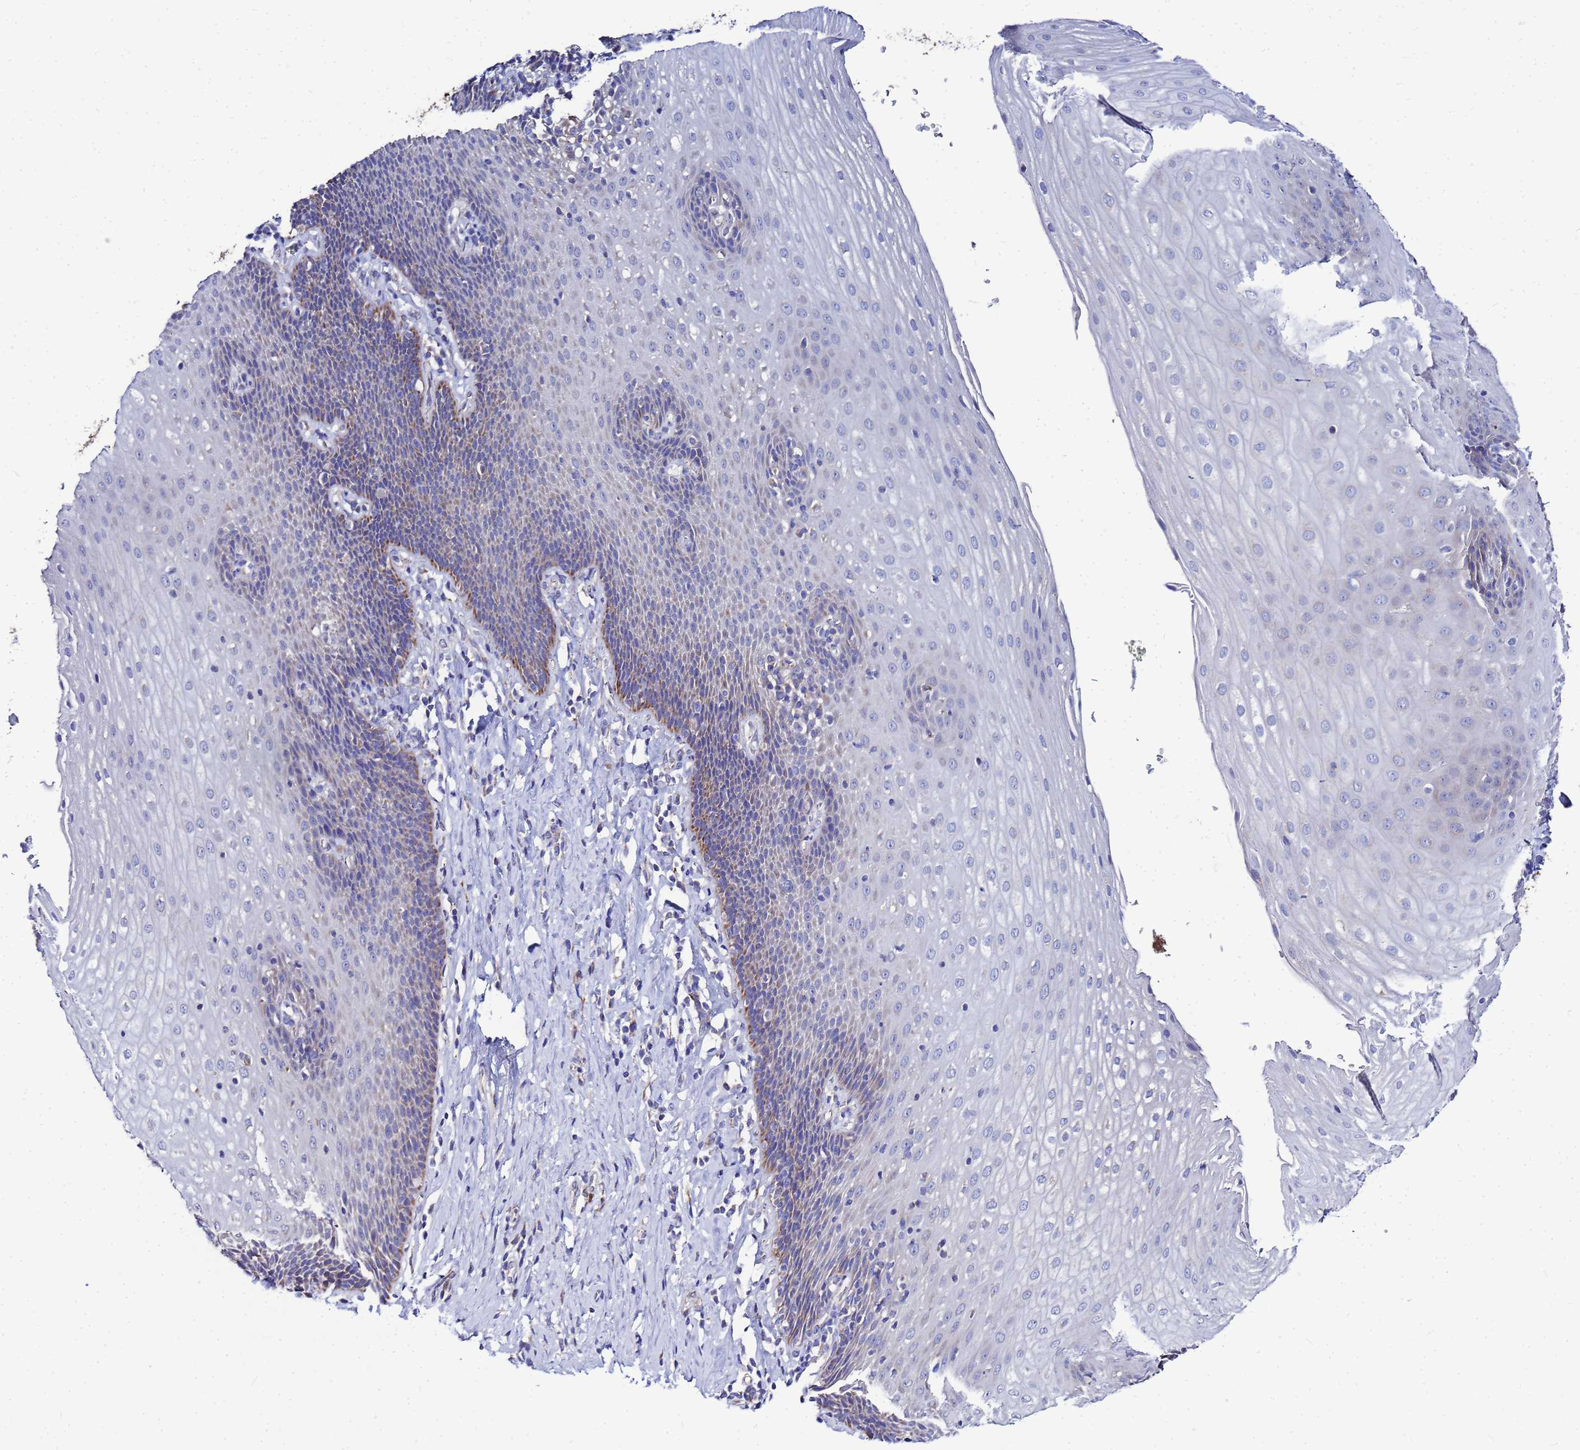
{"staining": {"intensity": "moderate", "quantity": "<25%", "location": "cytoplasmic/membranous"}, "tissue": "esophagus", "cell_type": "Squamous epithelial cells", "image_type": "normal", "snomed": [{"axis": "morphology", "description": "Normal tissue, NOS"}, {"axis": "topography", "description": "Esophagus"}], "caption": "Esophagus stained with immunohistochemistry (IHC) reveals moderate cytoplasmic/membranous staining in approximately <25% of squamous epithelial cells. (Brightfield microscopy of DAB IHC at high magnification).", "gene": "FAHD2A", "patient": {"sex": "female", "age": 61}}